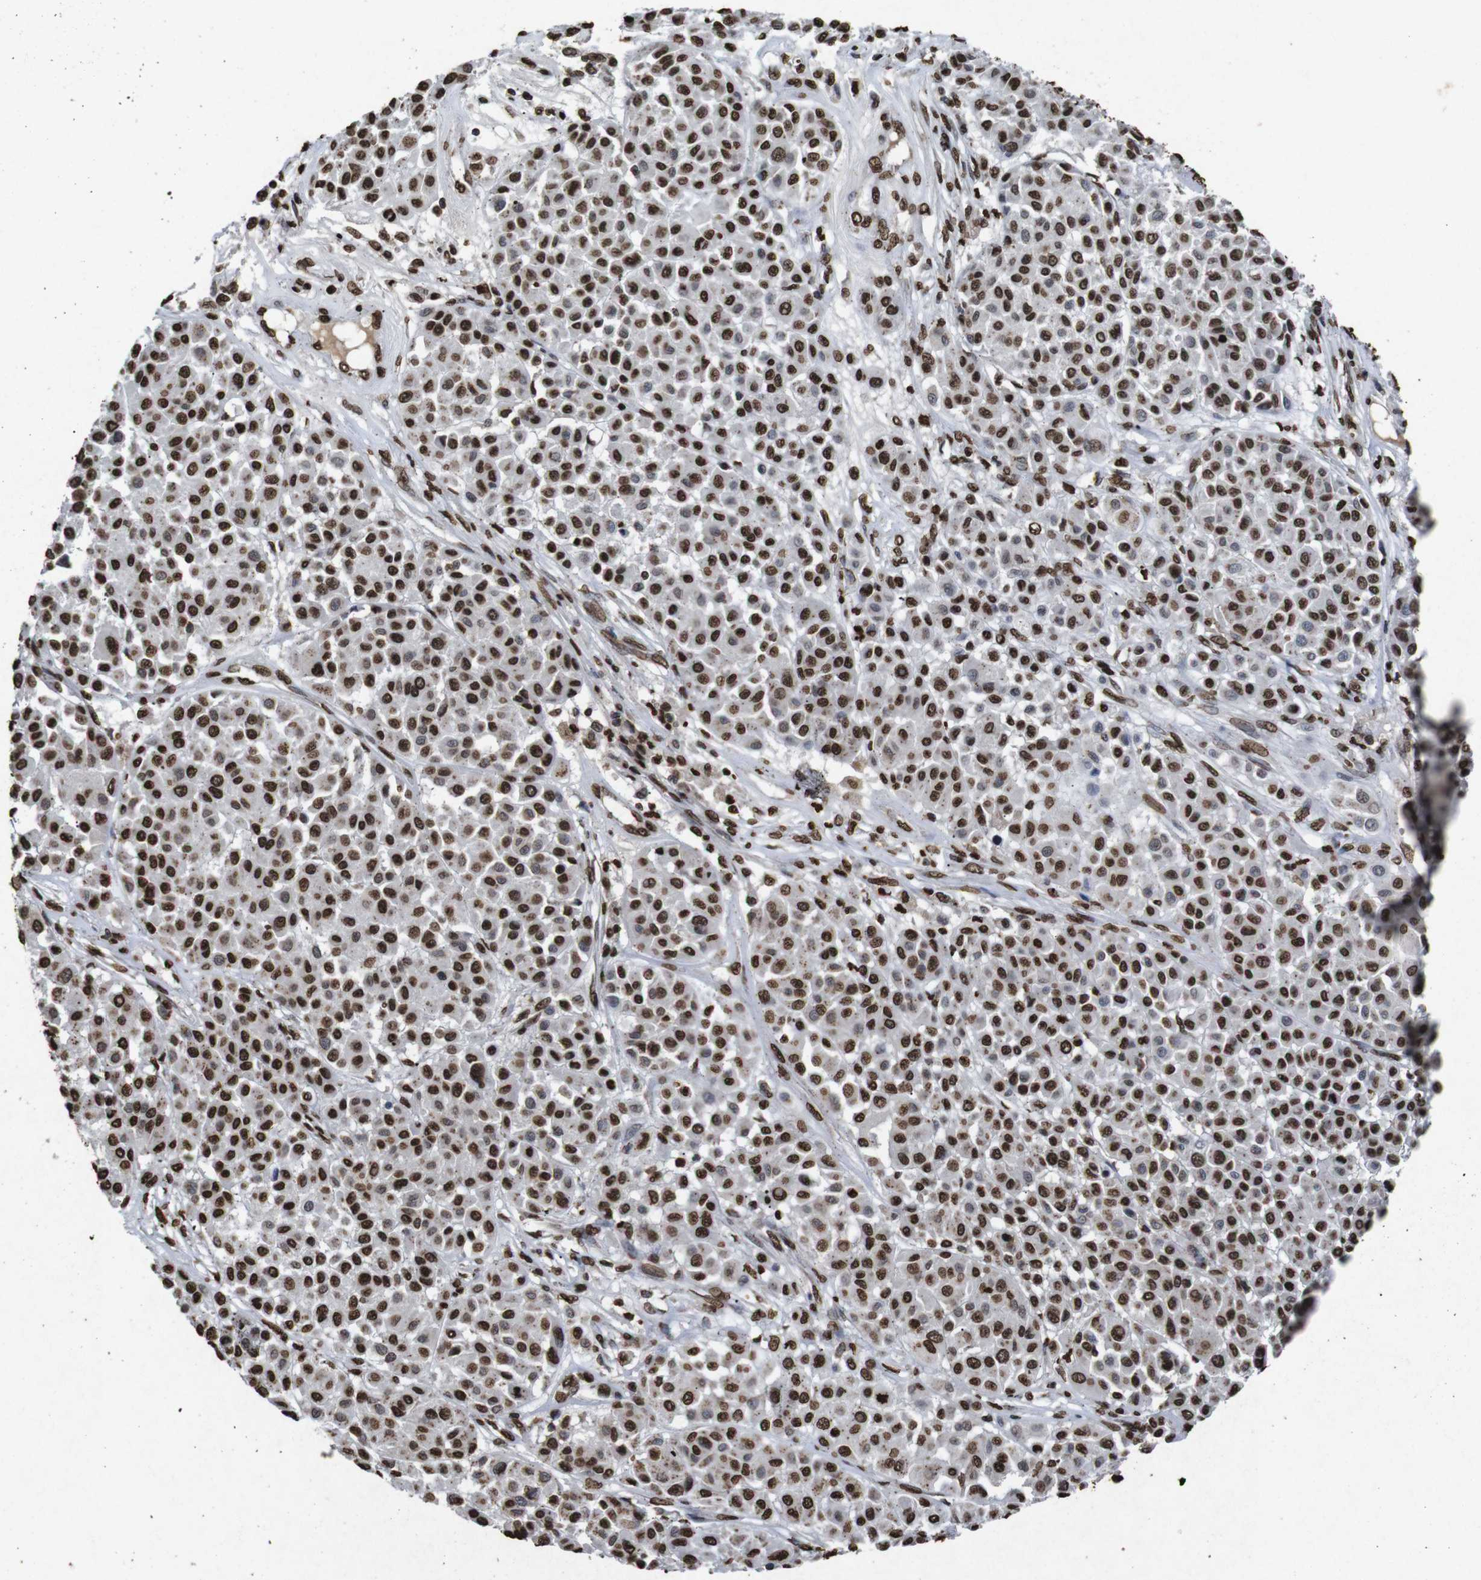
{"staining": {"intensity": "strong", "quantity": ">75%", "location": "nuclear"}, "tissue": "melanoma", "cell_type": "Tumor cells", "image_type": "cancer", "snomed": [{"axis": "morphology", "description": "Malignant melanoma, Metastatic site"}, {"axis": "topography", "description": "Soft tissue"}], "caption": "Immunohistochemical staining of melanoma shows high levels of strong nuclear staining in about >75% of tumor cells.", "gene": "MDM2", "patient": {"sex": "male", "age": 41}}